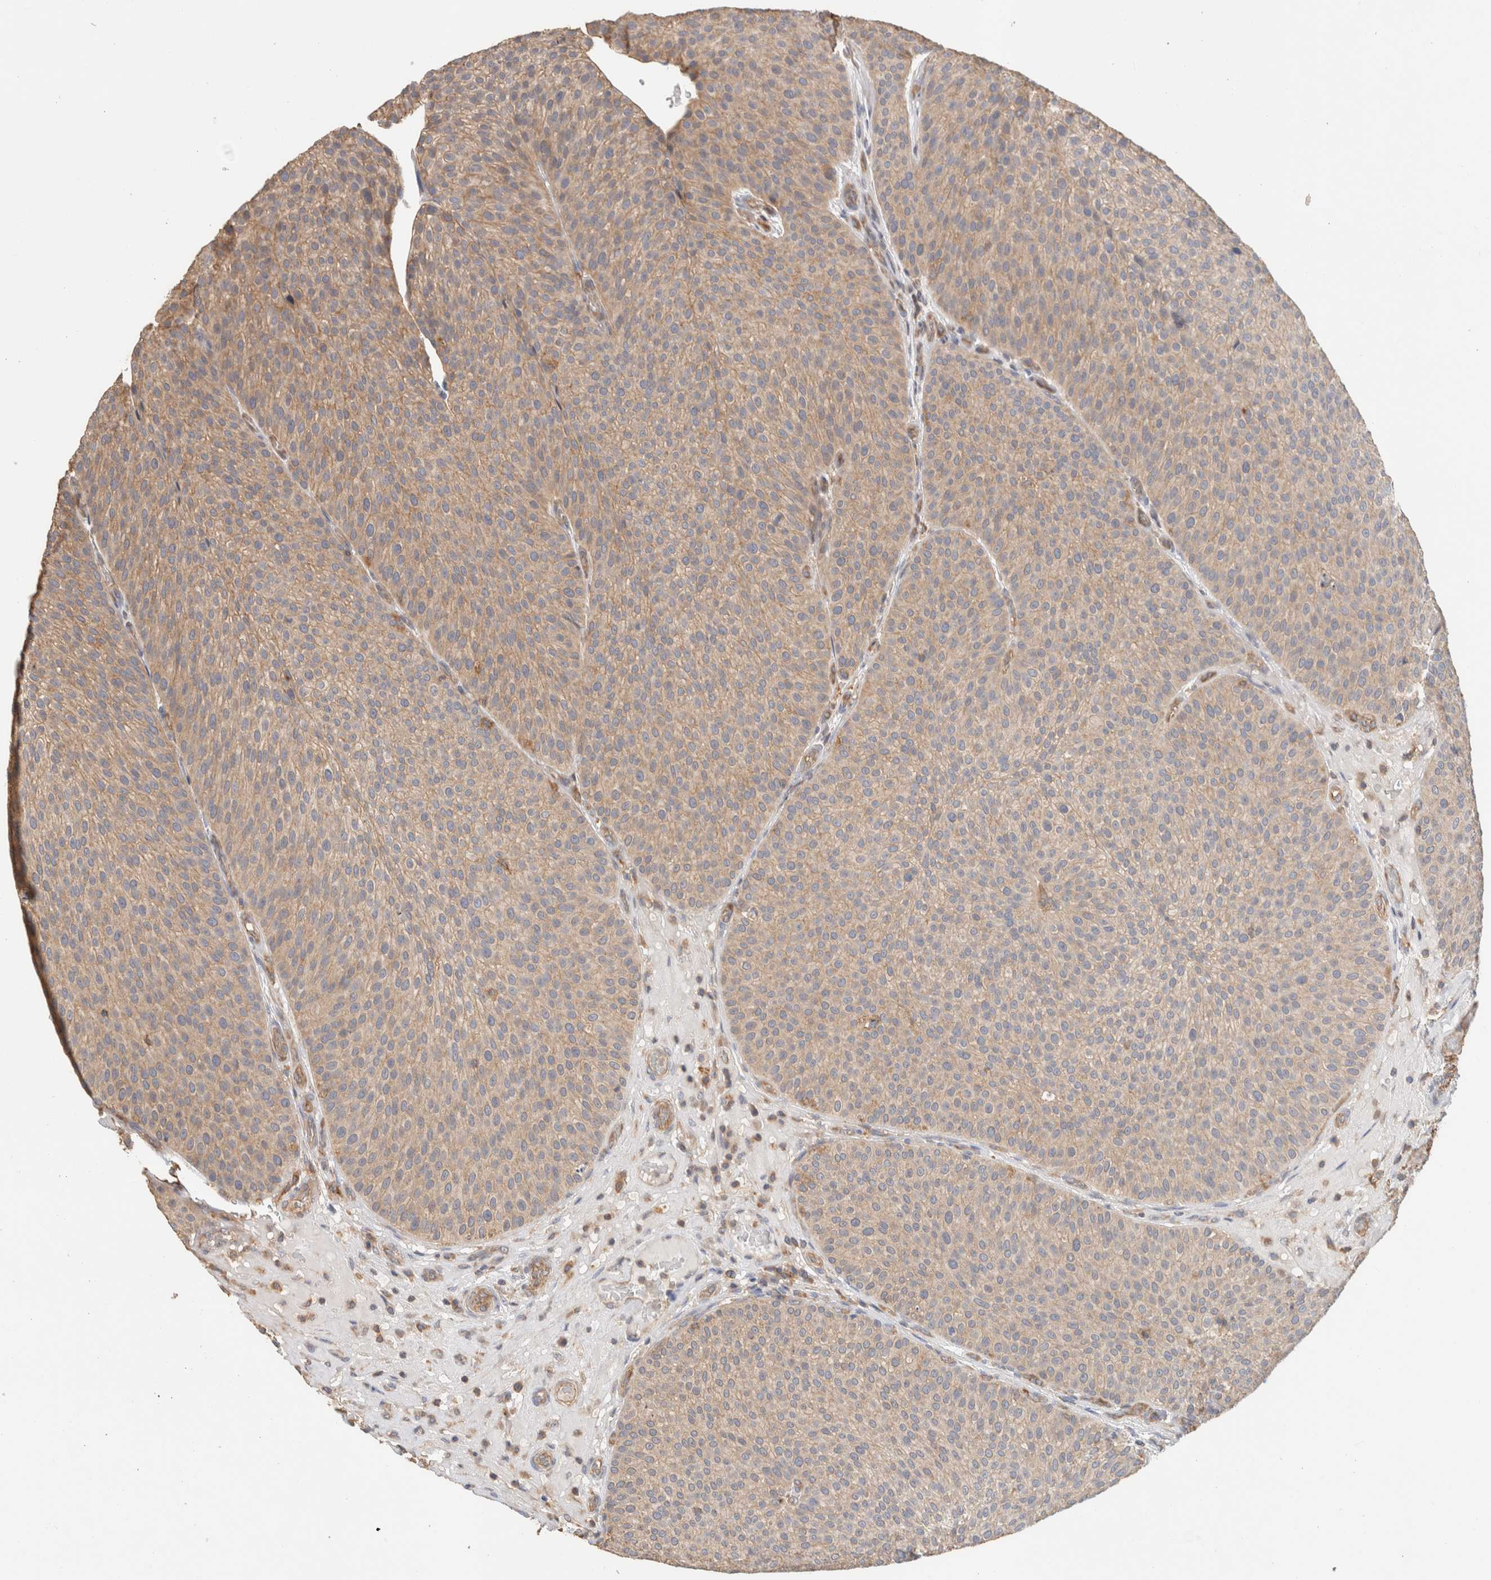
{"staining": {"intensity": "weak", "quantity": ">75%", "location": "cytoplasmic/membranous"}, "tissue": "urothelial cancer", "cell_type": "Tumor cells", "image_type": "cancer", "snomed": [{"axis": "morphology", "description": "Normal tissue, NOS"}, {"axis": "morphology", "description": "Urothelial carcinoma, Low grade"}, {"axis": "topography", "description": "Smooth muscle"}, {"axis": "topography", "description": "Urinary bladder"}], "caption": "Tumor cells reveal low levels of weak cytoplasmic/membranous staining in about >75% of cells in human low-grade urothelial carcinoma.", "gene": "CFAP418", "patient": {"sex": "male", "age": 60}}